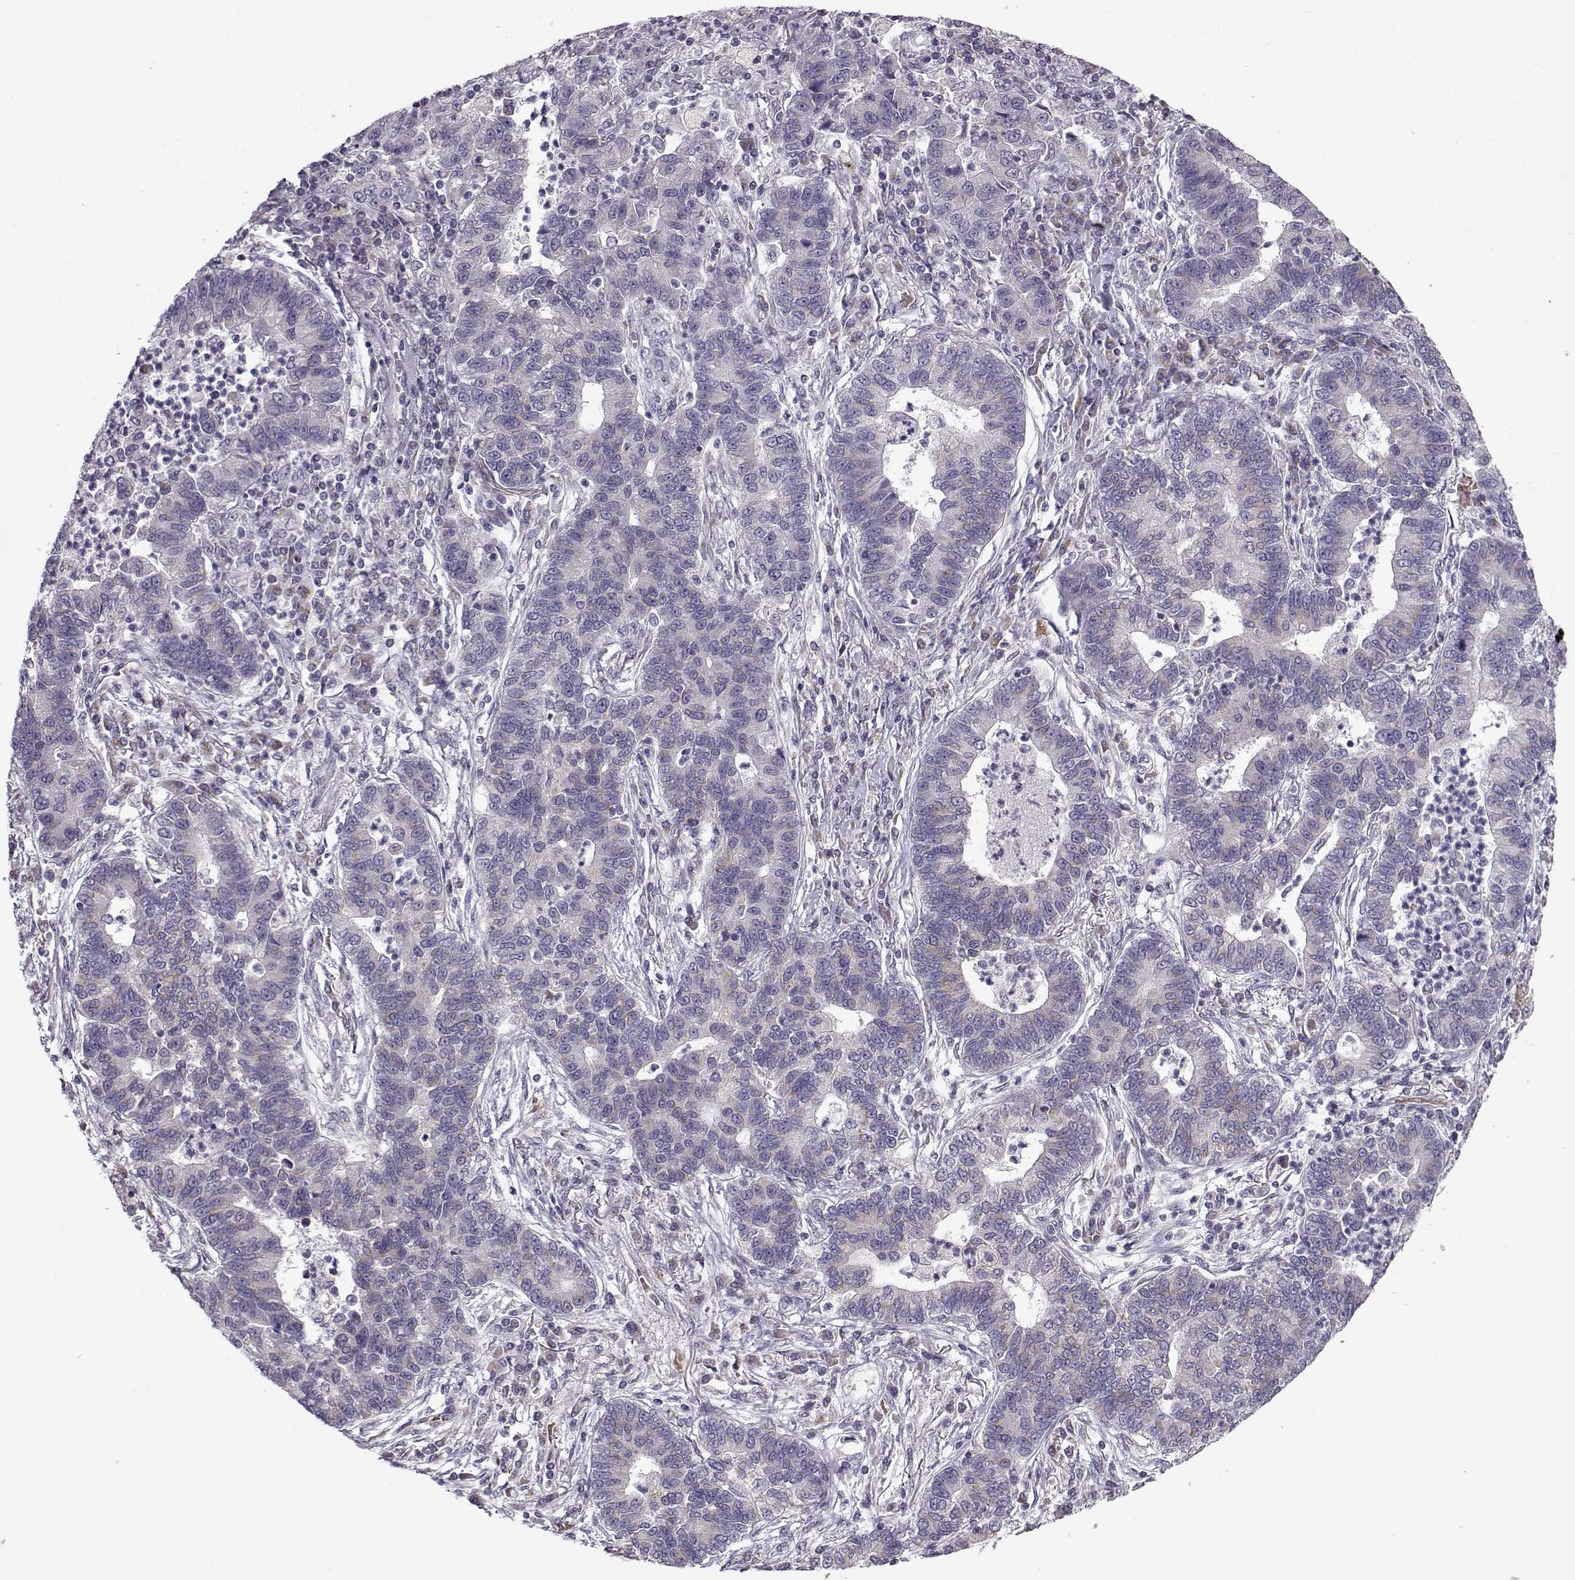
{"staining": {"intensity": "weak", "quantity": "<25%", "location": "cytoplasmic/membranous"}, "tissue": "lung cancer", "cell_type": "Tumor cells", "image_type": "cancer", "snomed": [{"axis": "morphology", "description": "Adenocarcinoma, NOS"}, {"axis": "topography", "description": "Lung"}], "caption": "Tumor cells are negative for brown protein staining in adenocarcinoma (lung). Brightfield microscopy of IHC stained with DAB (brown) and hematoxylin (blue), captured at high magnification.", "gene": "SLC4A5", "patient": {"sex": "female", "age": 57}}